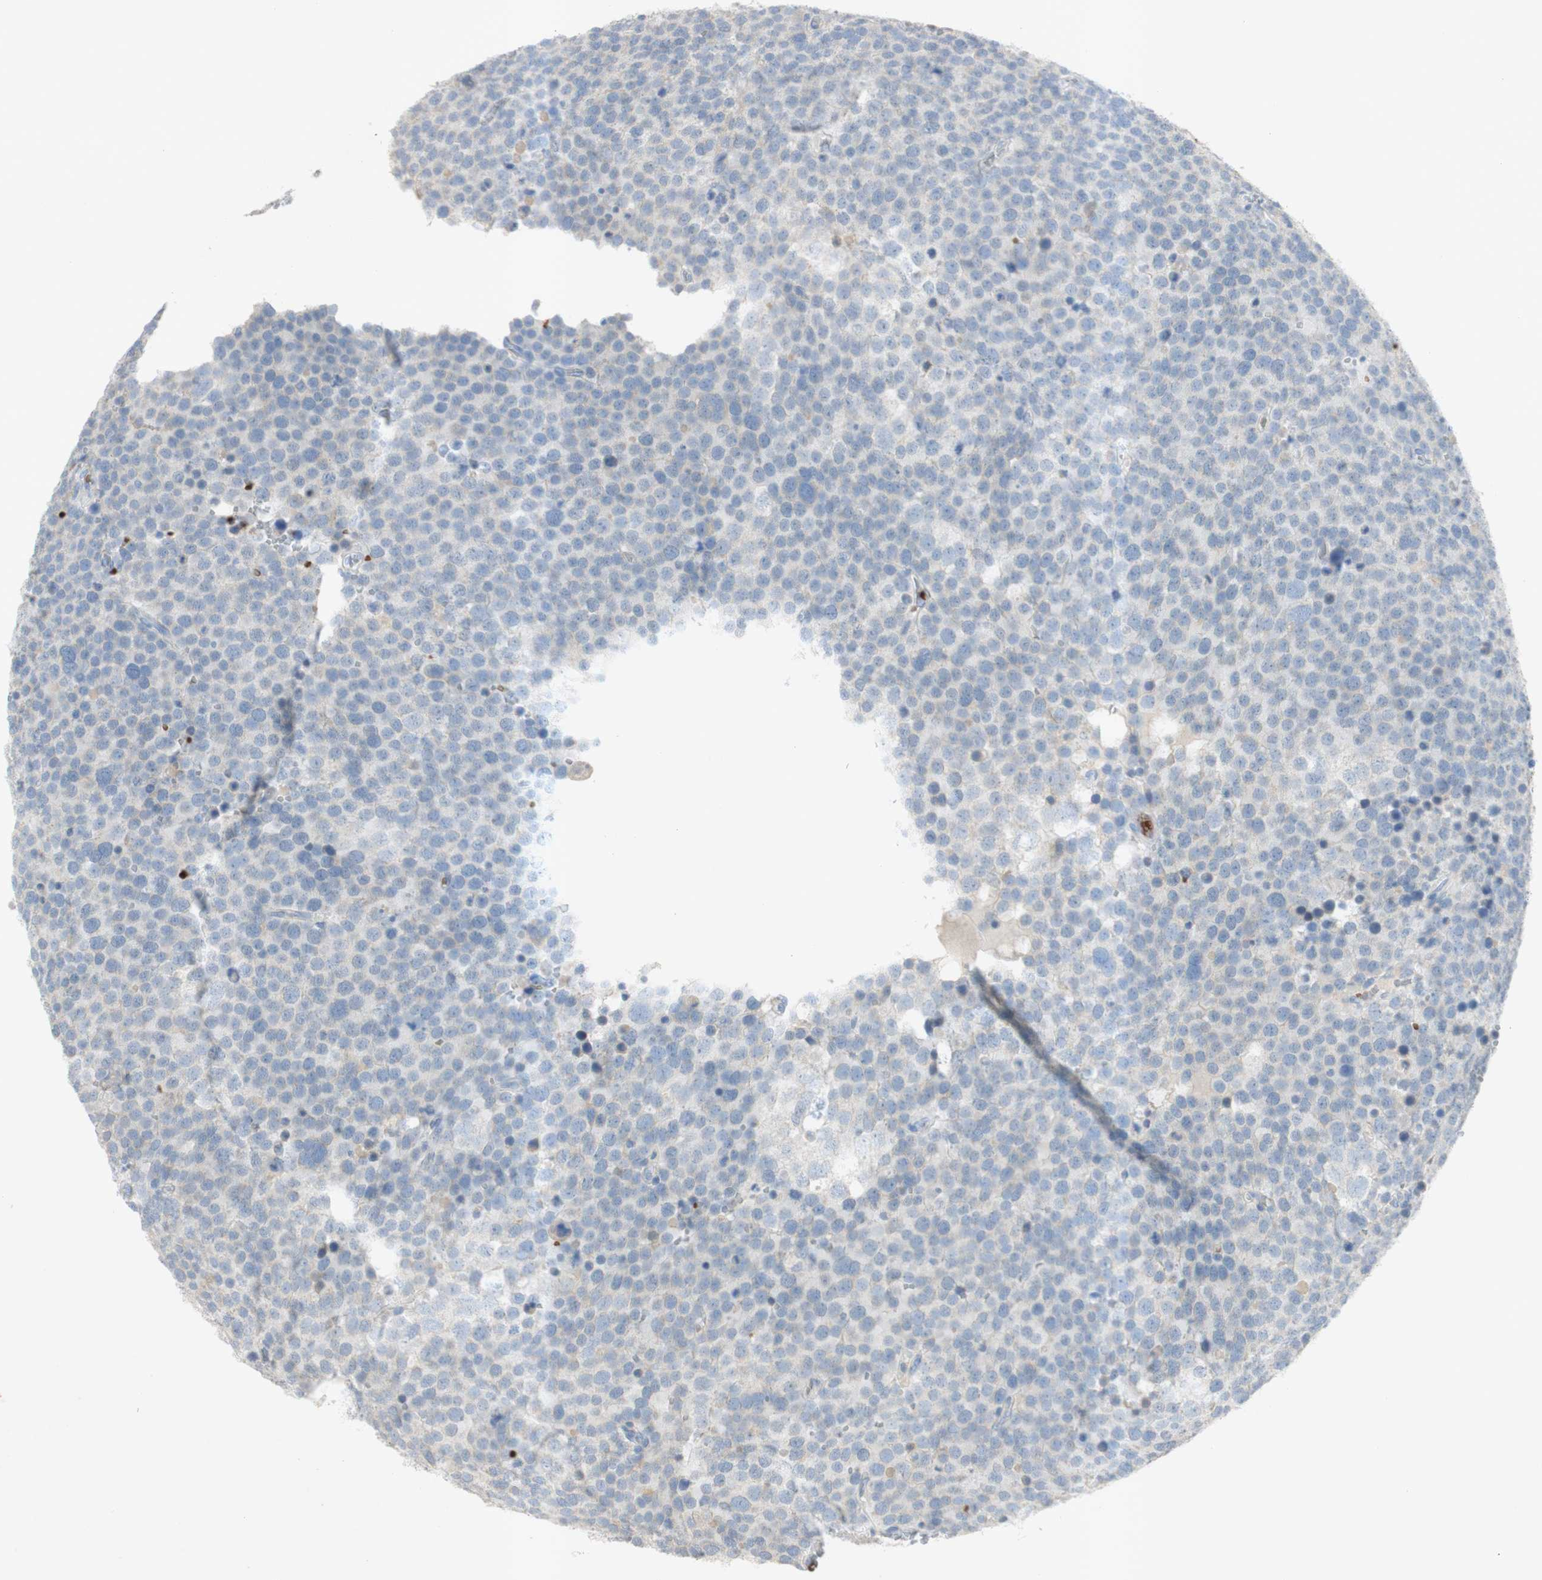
{"staining": {"intensity": "negative", "quantity": "none", "location": "none"}, "tissue": "testis cancer", "cell_type": "Tumor cells", "image_type": "cancer", "snomed": [{"axis": "morphology", "description": "Seminoma, NOS"}, {"axis": "topography", "description": "Testis"}], "caption": "Tumor cells show no significant protein staining in testis seminoma.", "gene": "EPO", "patient": {"sex": "male", "age": 71}}